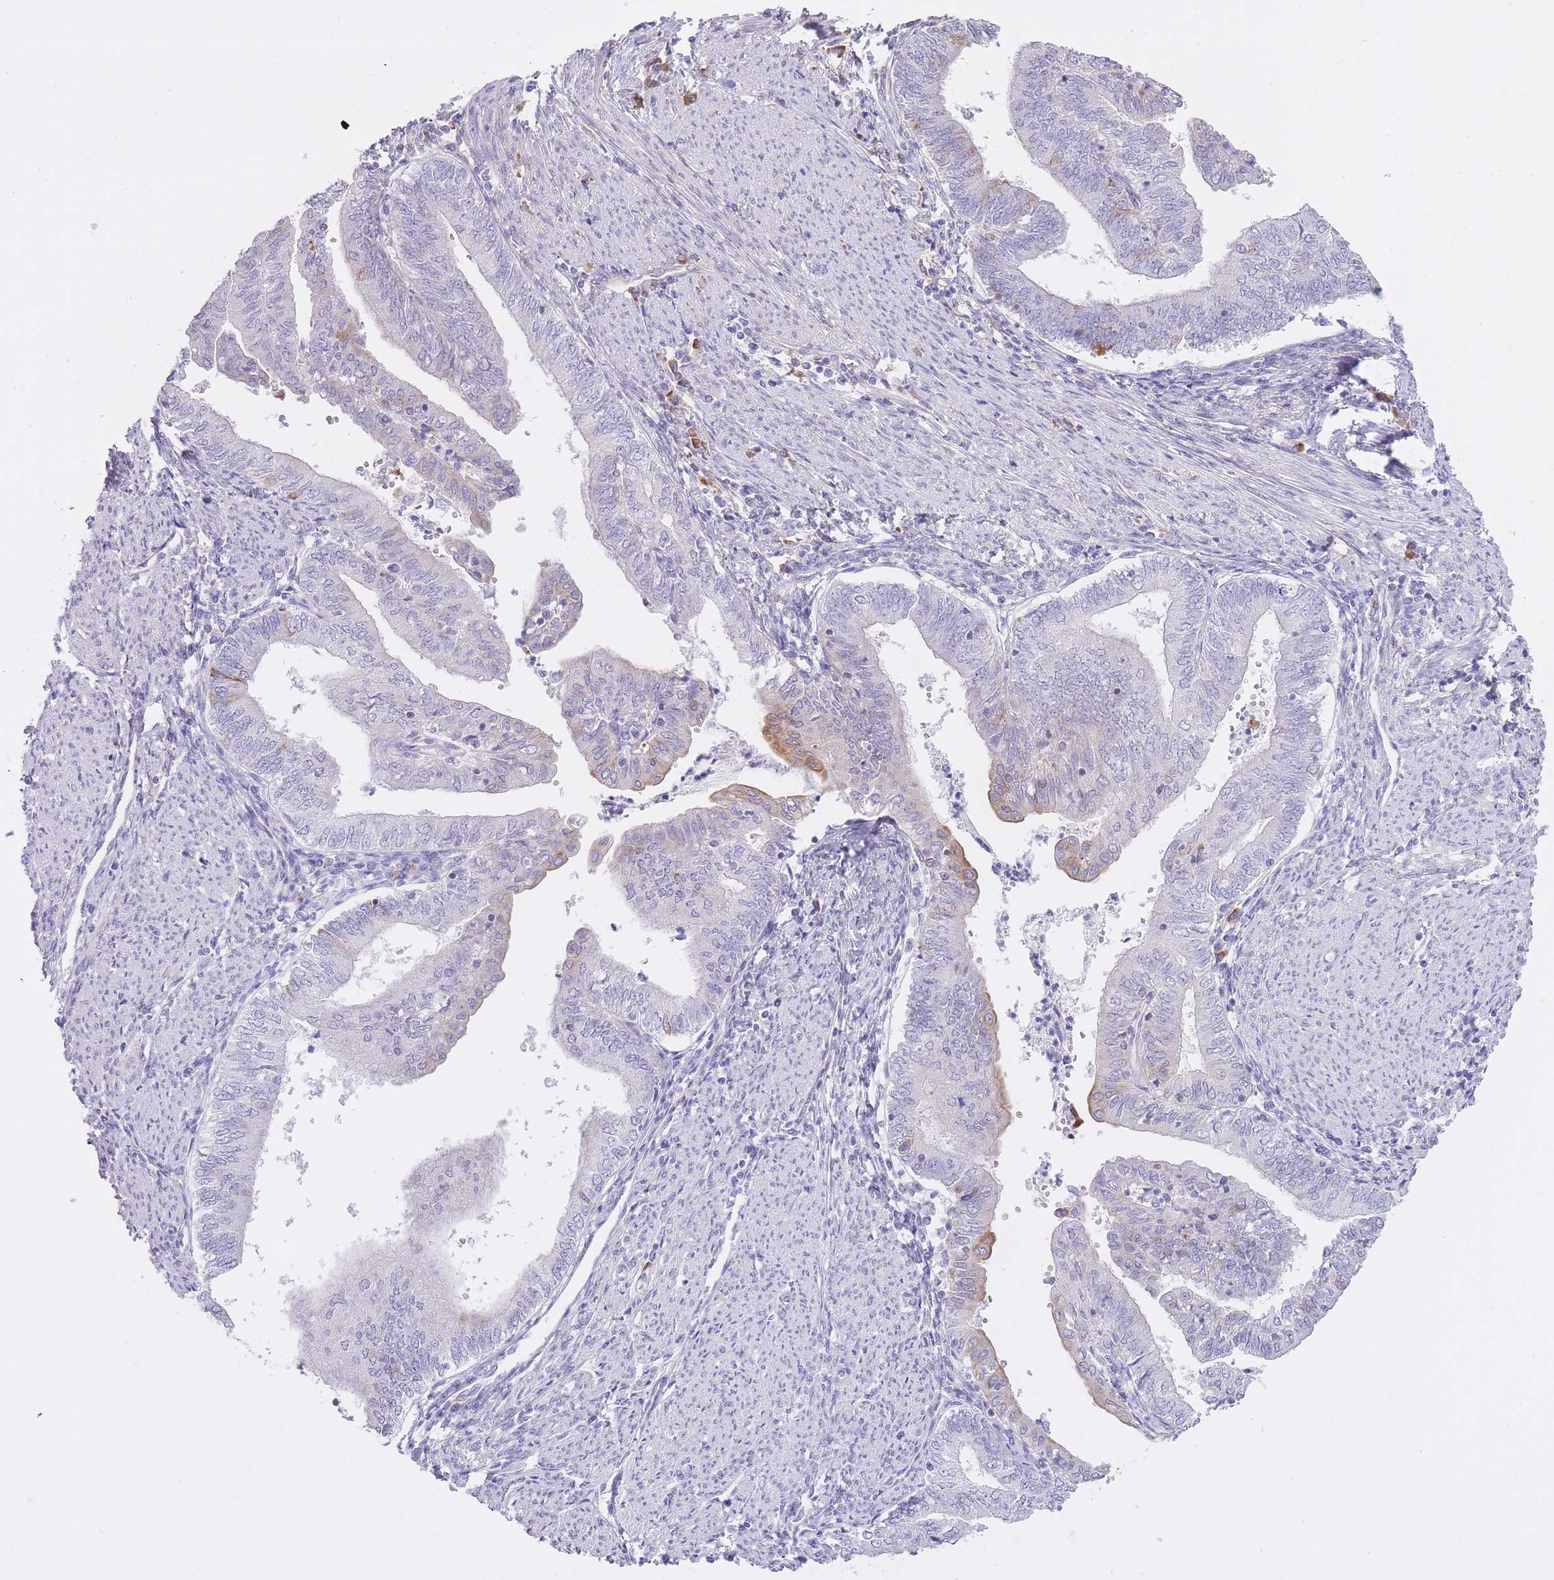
{"staining": {"intensity": "moderate", "quantity": "<25%", "location": "cytoplasmic/membranous"}, "tissue": "endometrial cancer", "cell_type": "Tumor cells", "image_type": "cancer", "snomed": [{"axis": "morphology", "description": "Adenocarcinoma, NOS"}, {"axis": "topography", "description": "Endometrium"}], "caption": "Human endometrial cancer (adenocarcinoma) stained for a protein (brown) reveals moderate cytoplasmic/membranous positive expression in about <25% of tumor cells.", "gene": "ZNF501", "patient": {"sex": "female", "age": 66}}